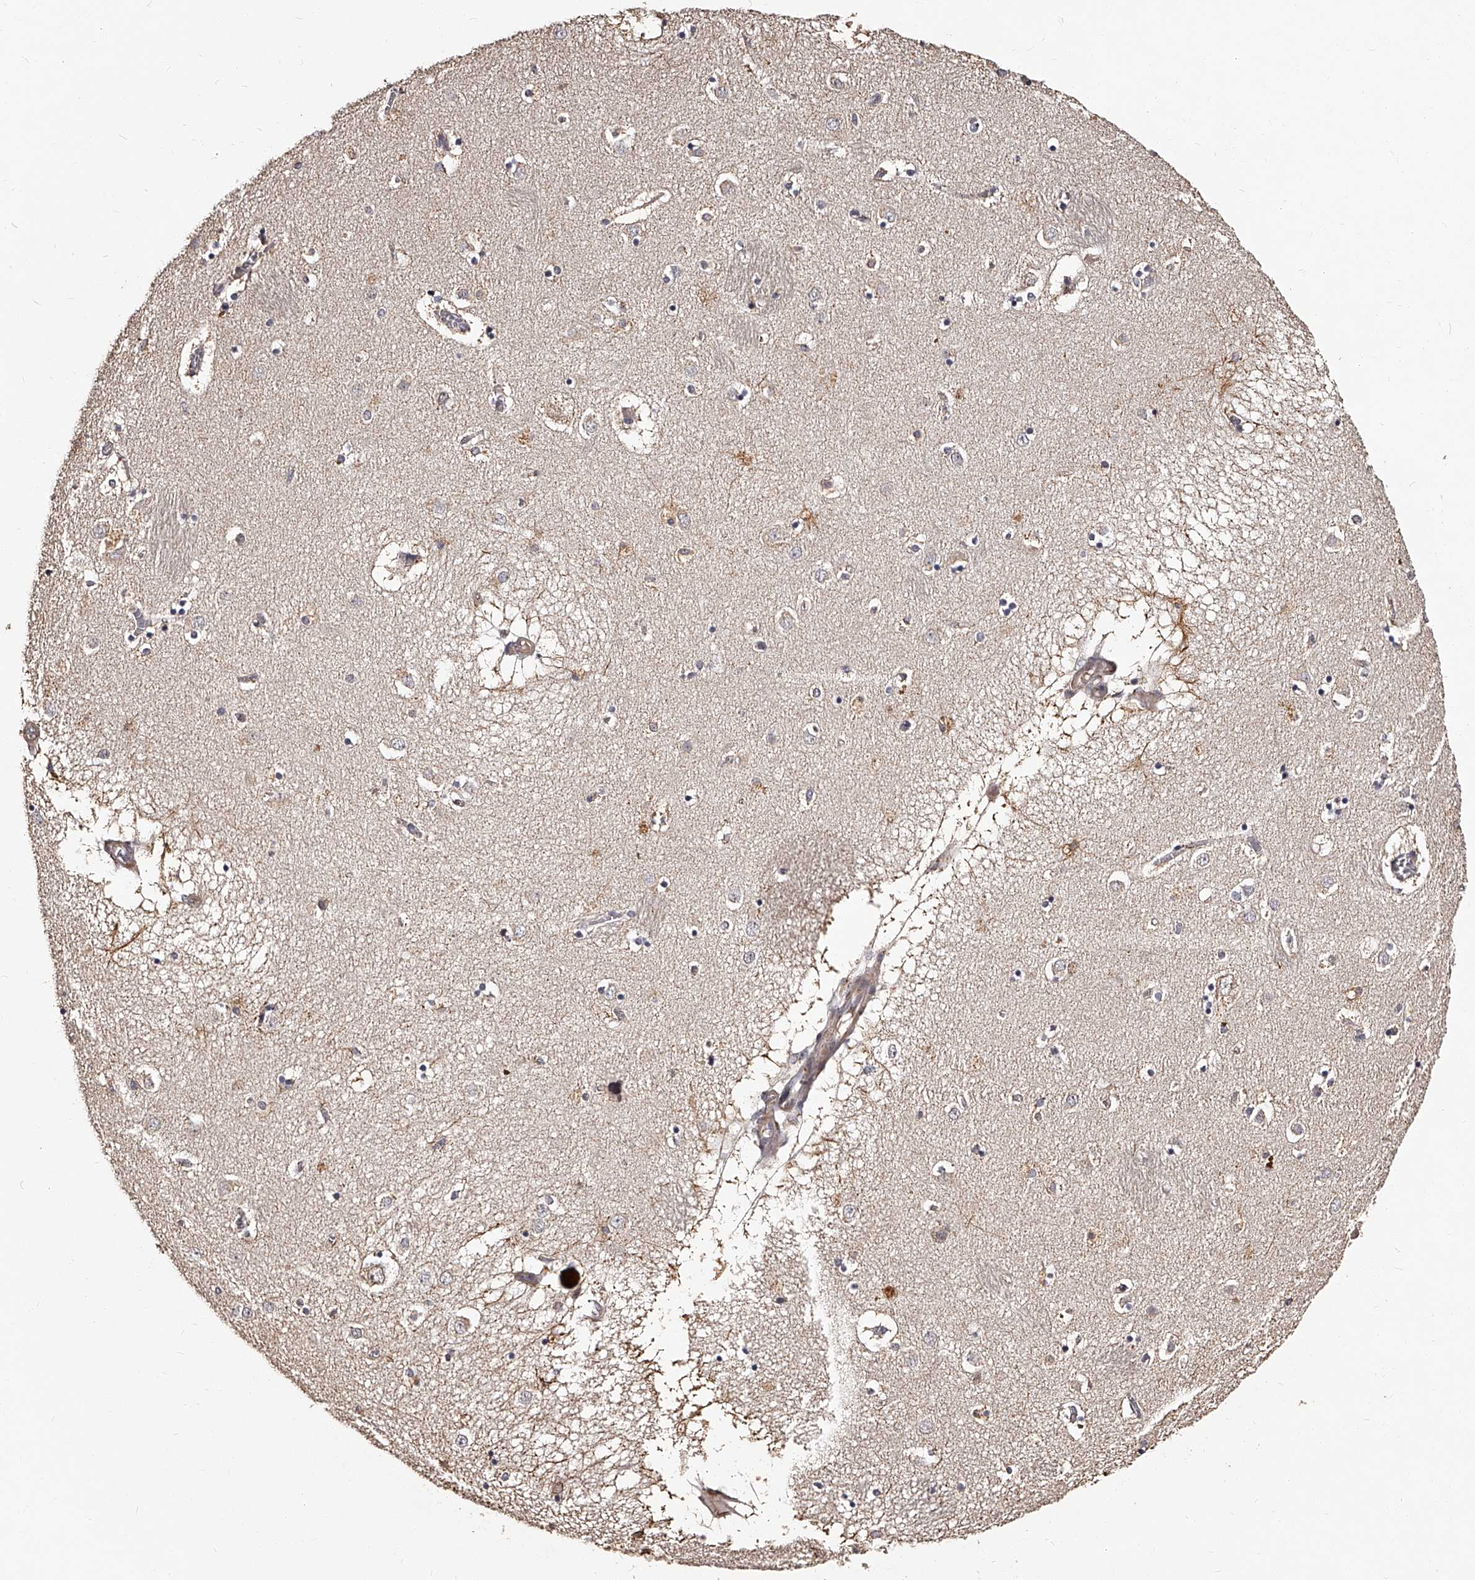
{"staining": {"intensity": "weak", "quantity": "<25%", "location": "cytoplasmic/membranous"}, "tissue": "caudate", "cell_type": "Glial cells", "image_type": "normal", "snomed": [{"axis": "morphology", "description": "Normal tissue, NOS"}, {"axis": "topography", "description": "Lateral ventricle wall"}], "caption": "IHC image of unremarkable human caudate stained for a protein (brown), which displays no positivity in glial cells.", "gene": "RSC1A1", "patient": {"sex": "male", "age": 70}}